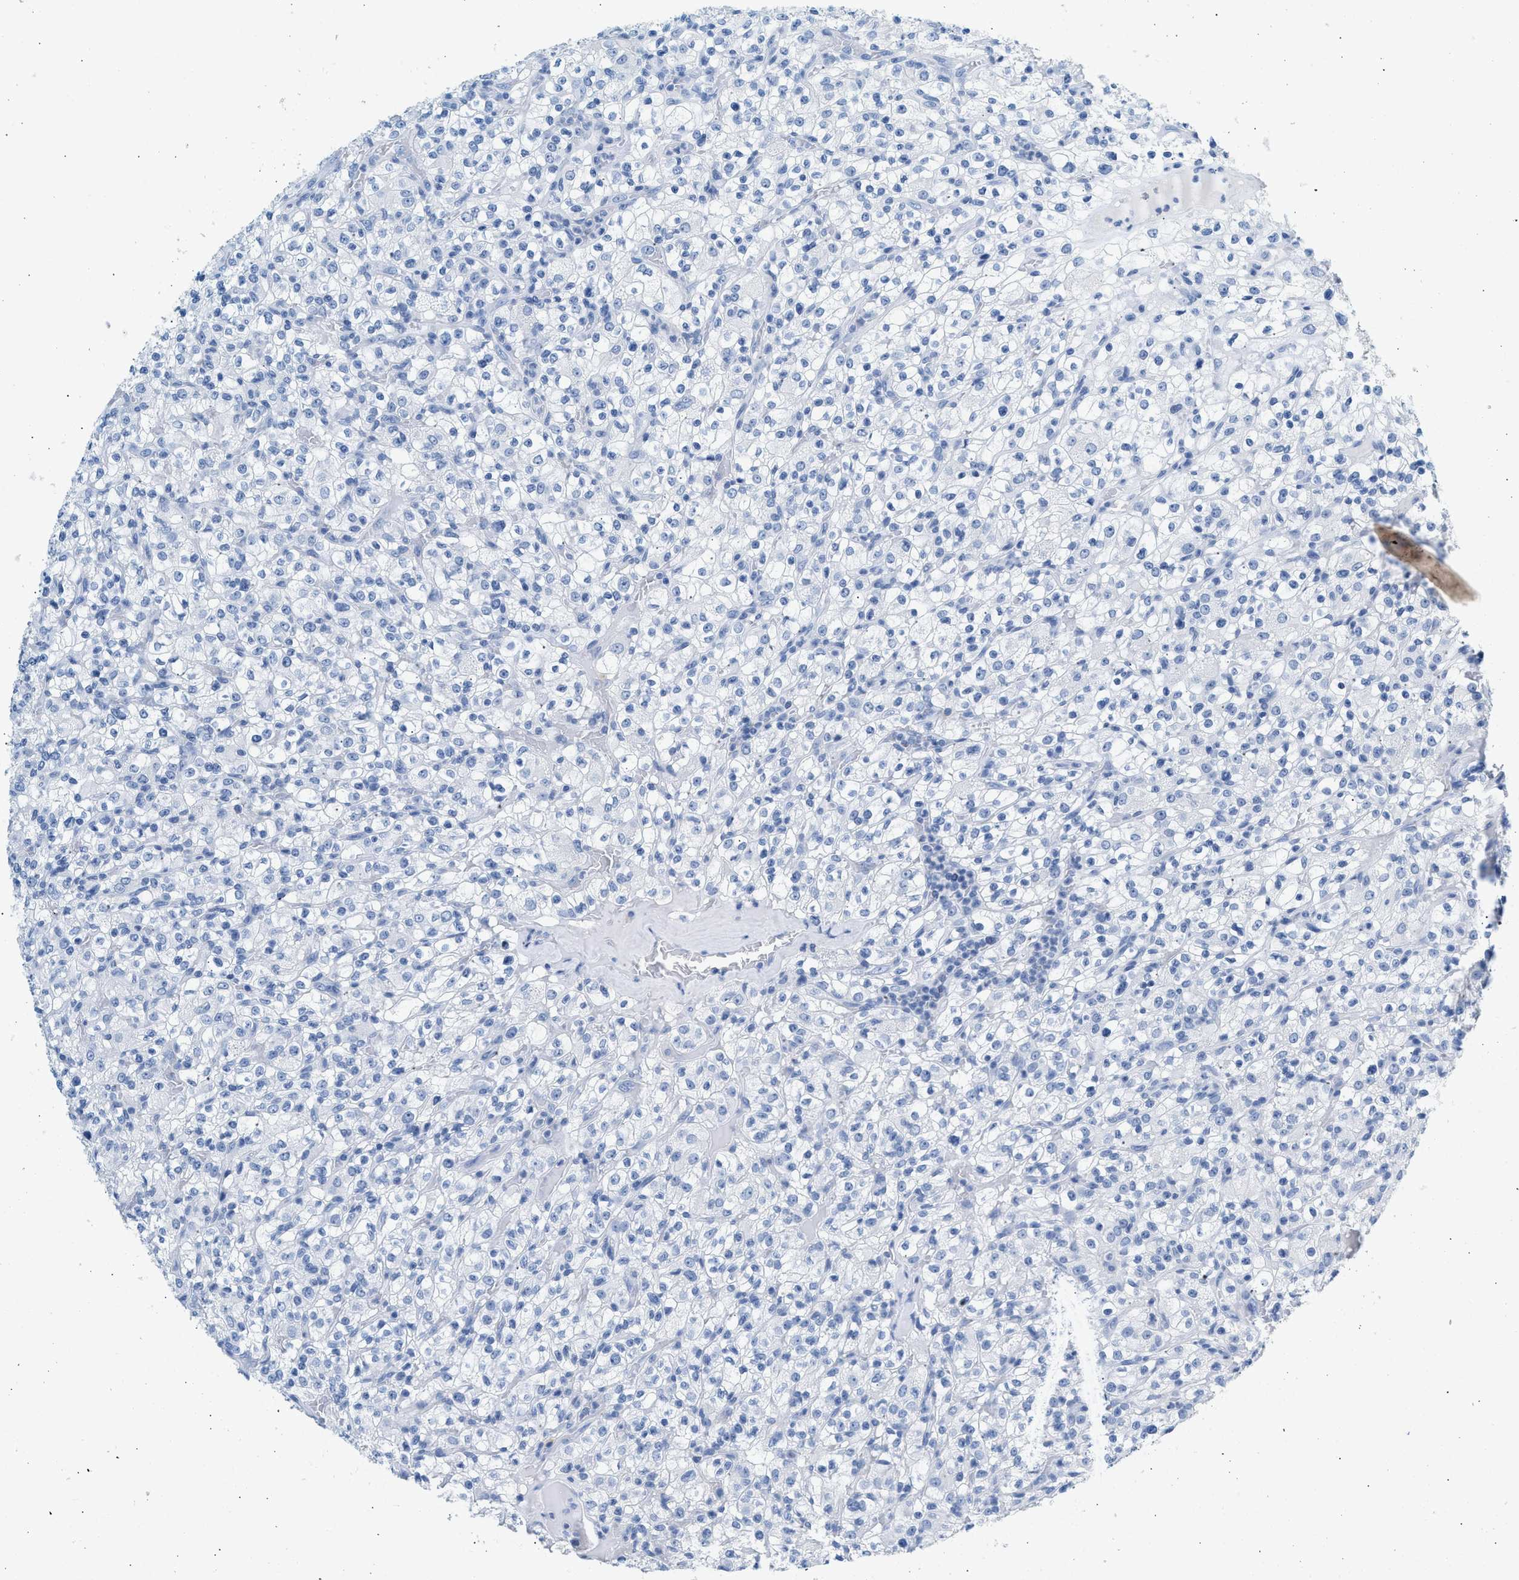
{"staining": {"intensity": "negative", "quantity": "none", "location": "none"}, "tissue": "renal cancer", "cell_type": "Tumor cells", "image_type": "cancer", "snomed": [{"axis": "morphology", "description": "Normal tissue, NOS"}, {"axis": "morphology", "description": "Adenocarcinoma, NOS"}, {"axis": "topography", "description": "Kidney"}], "caption": "Tumor cells show no significant positivity in renal cancer.", "gene": "HHATL", "patient": {"sex": "female", "age": 72}}